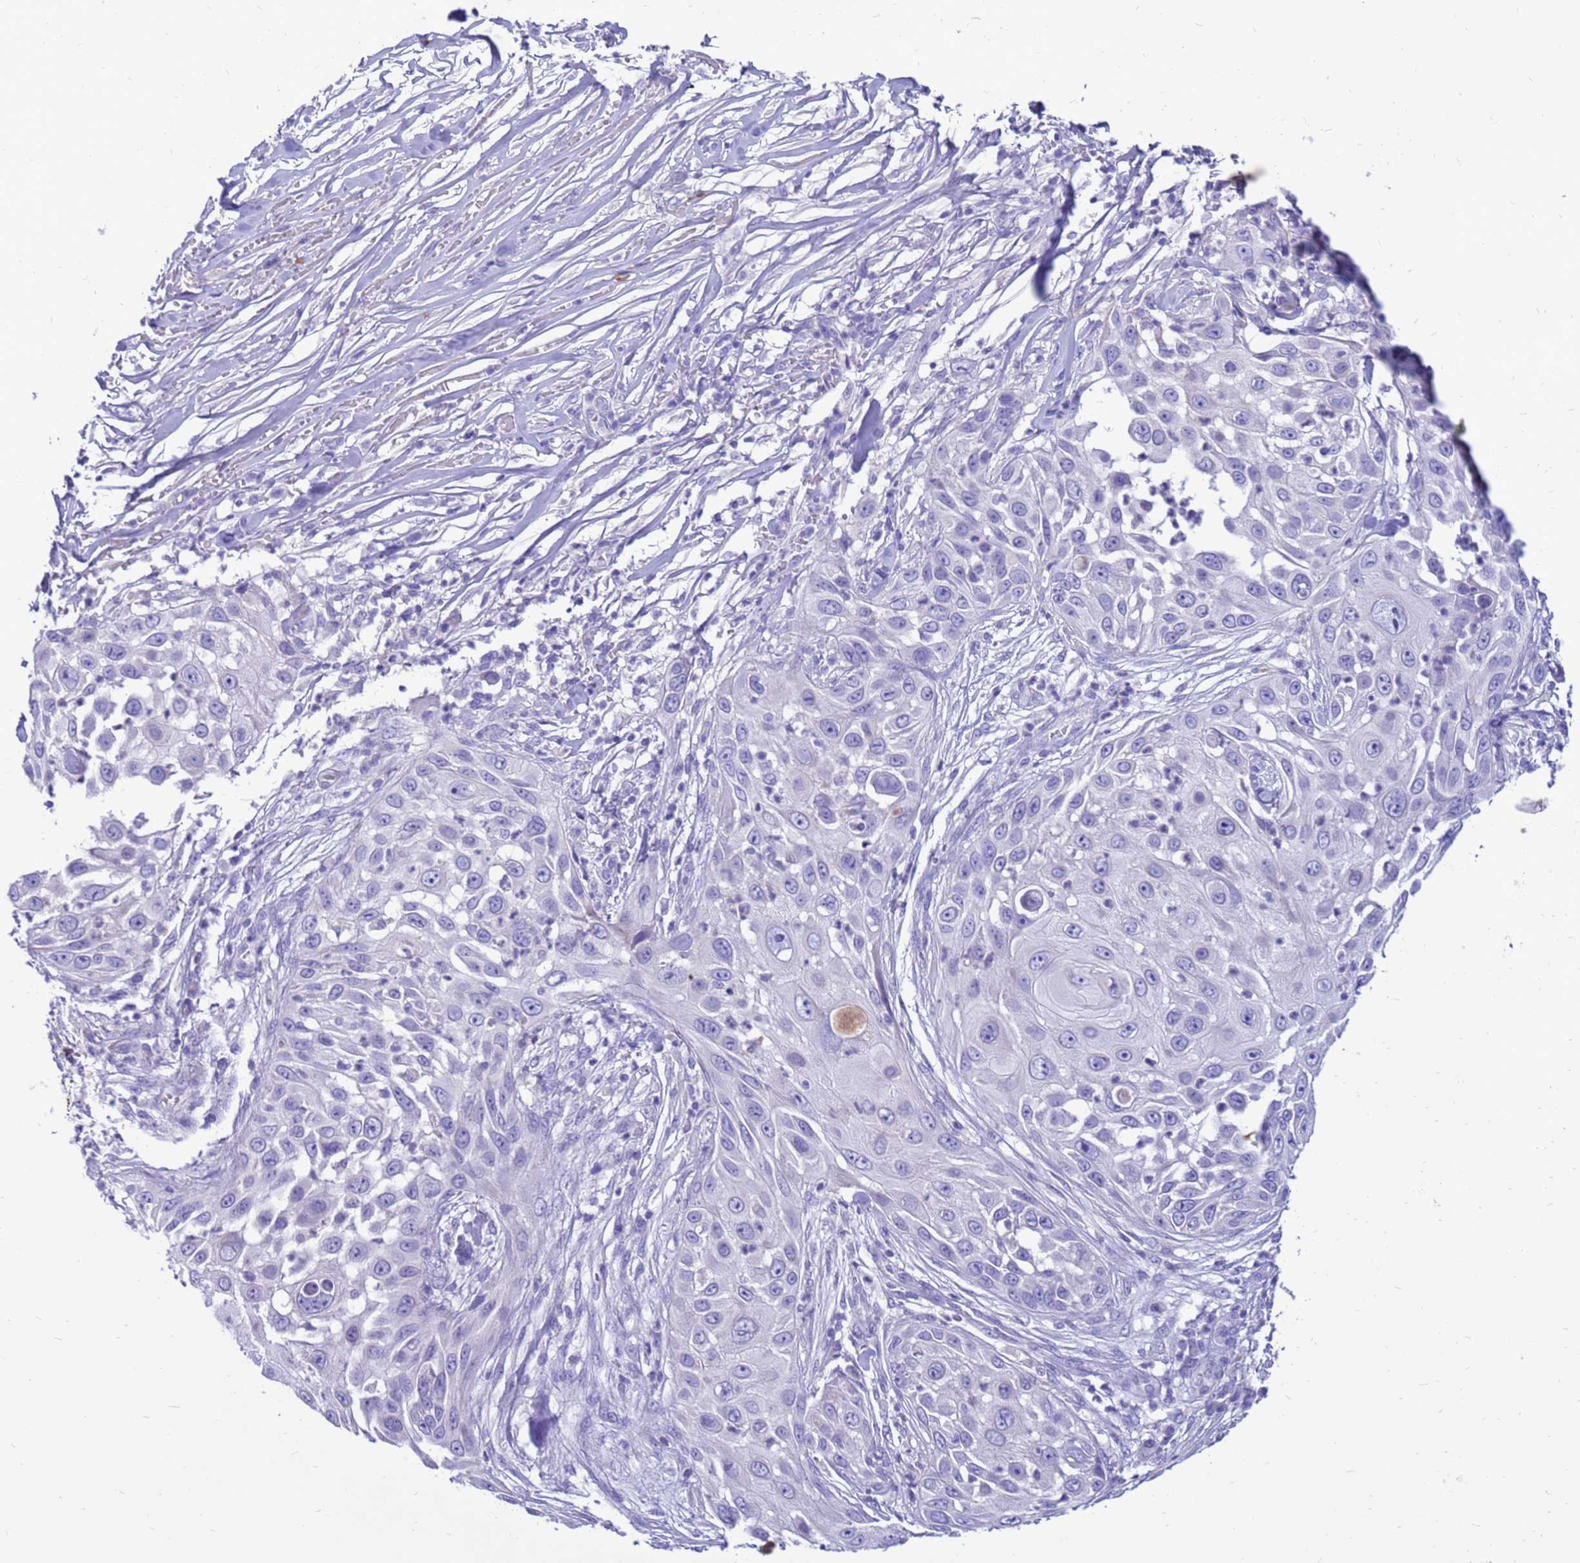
{"staining": {"intensity": "negative", "quantity": "none", "location": "none"}, "tissue": "skin cancer", "cell_type": "Tumor cells", "image_type": "cancer", "snomed": [{"axis": "morphology", "description": "Squamous cell carcinoma, NOS"}, {"axis": "topography", "description": "Skin"}], "caption": "This is a micrograph of immunohistochemistry (IHC) staining of squamous cell carcinoma (skin), which shows no expression in tumor cells.", "gene": "PDE10A", "patient": {"sex": "female", "age": 44}}